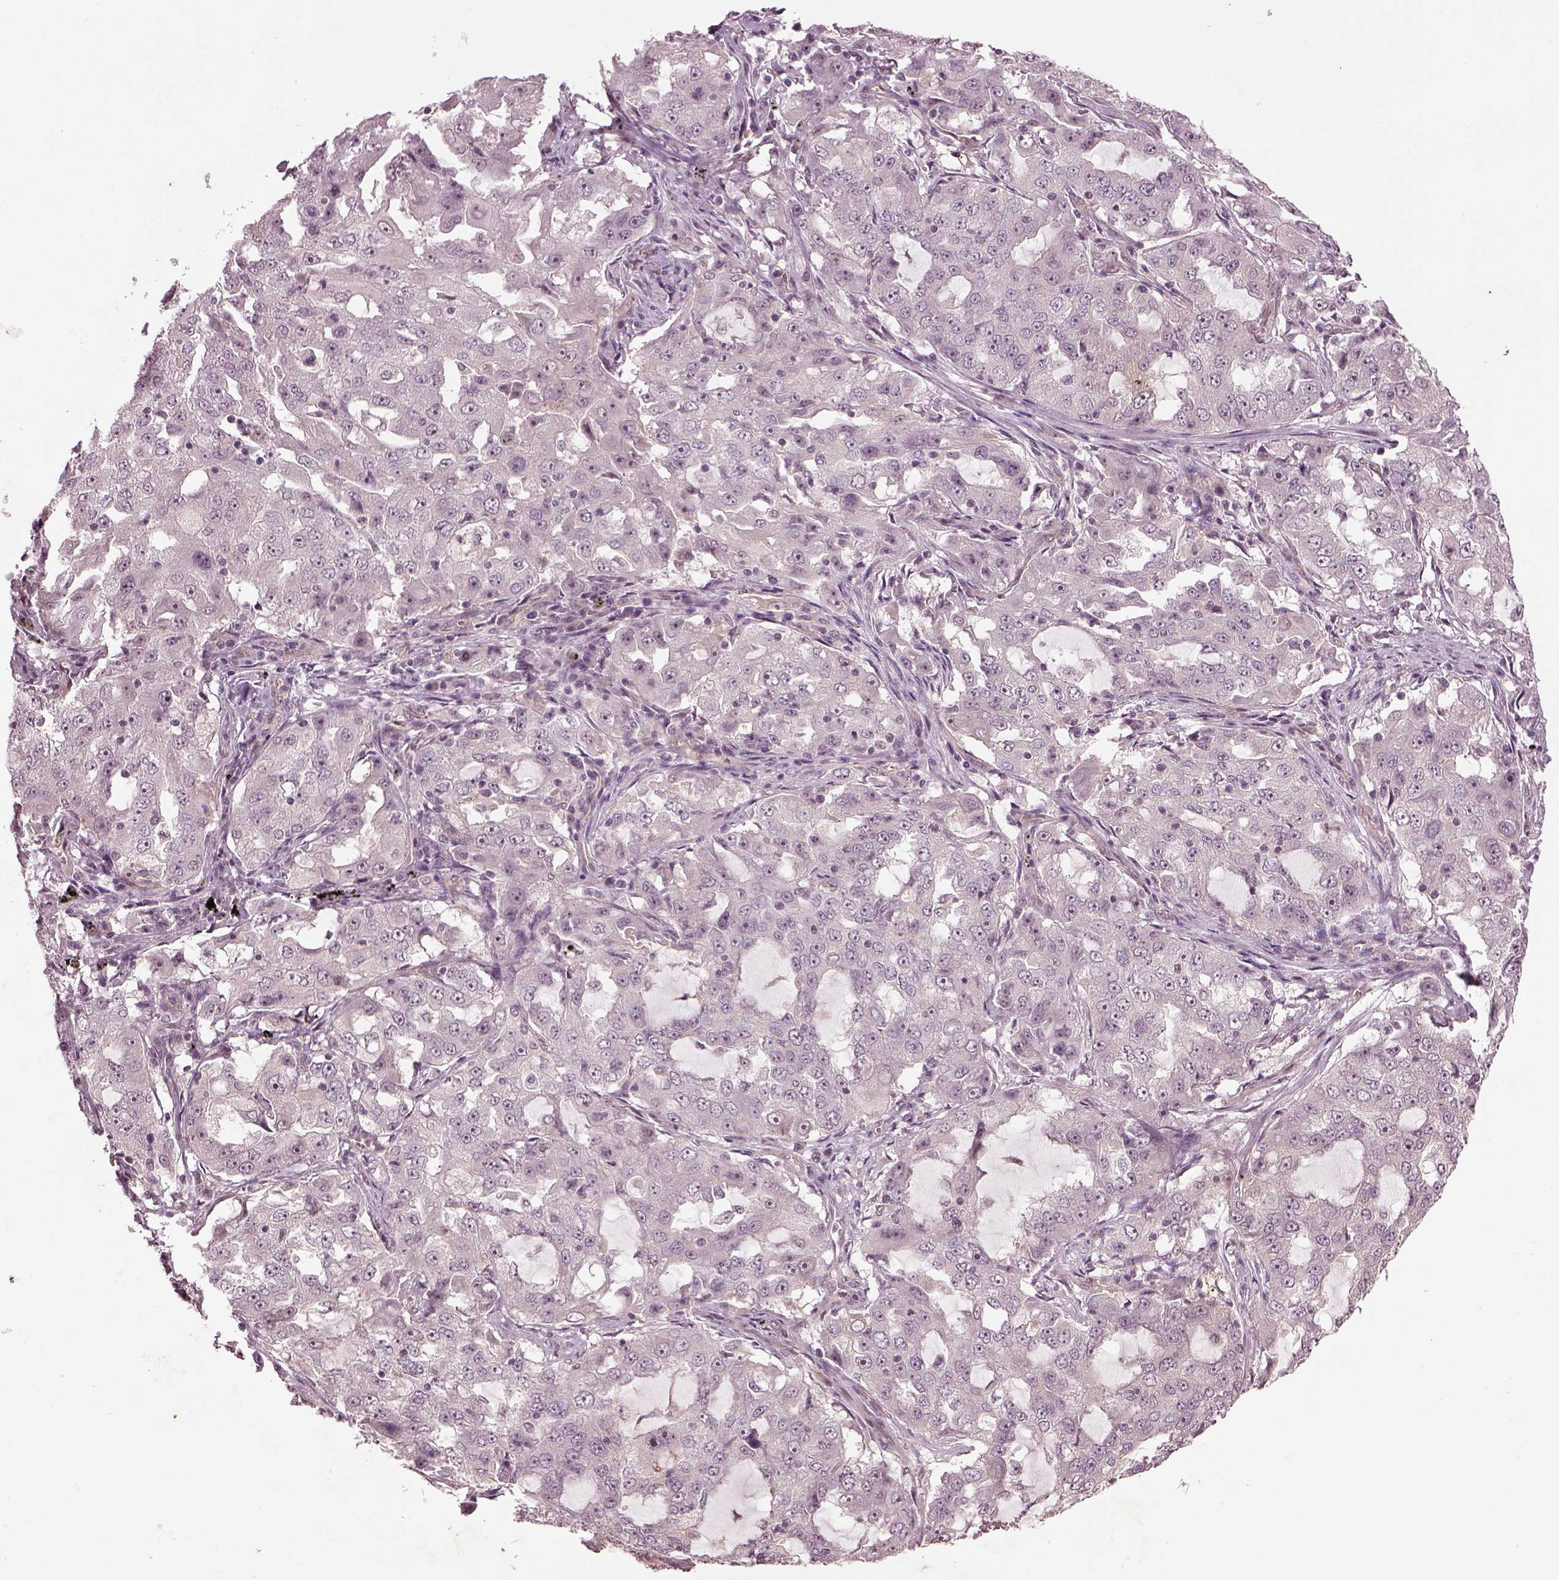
{"staining": {"intensity": "weak", "quantity": "<25%", "location": "nuclear"}, "tissue": "lung cancer", "cell_type": "Tumor cells", "image_type": "cancer", "snomed": [{"axis": "morphology", "description": "Adenocarcinoma, NOS"}, {"axis": "topography", "description": "Lung"}], "caption": "The image exhibits no staining of tumor cells in lung adenocarcinoma.", "gene": "GNRH1", "patient": {"sex": "female", "age": 61}}